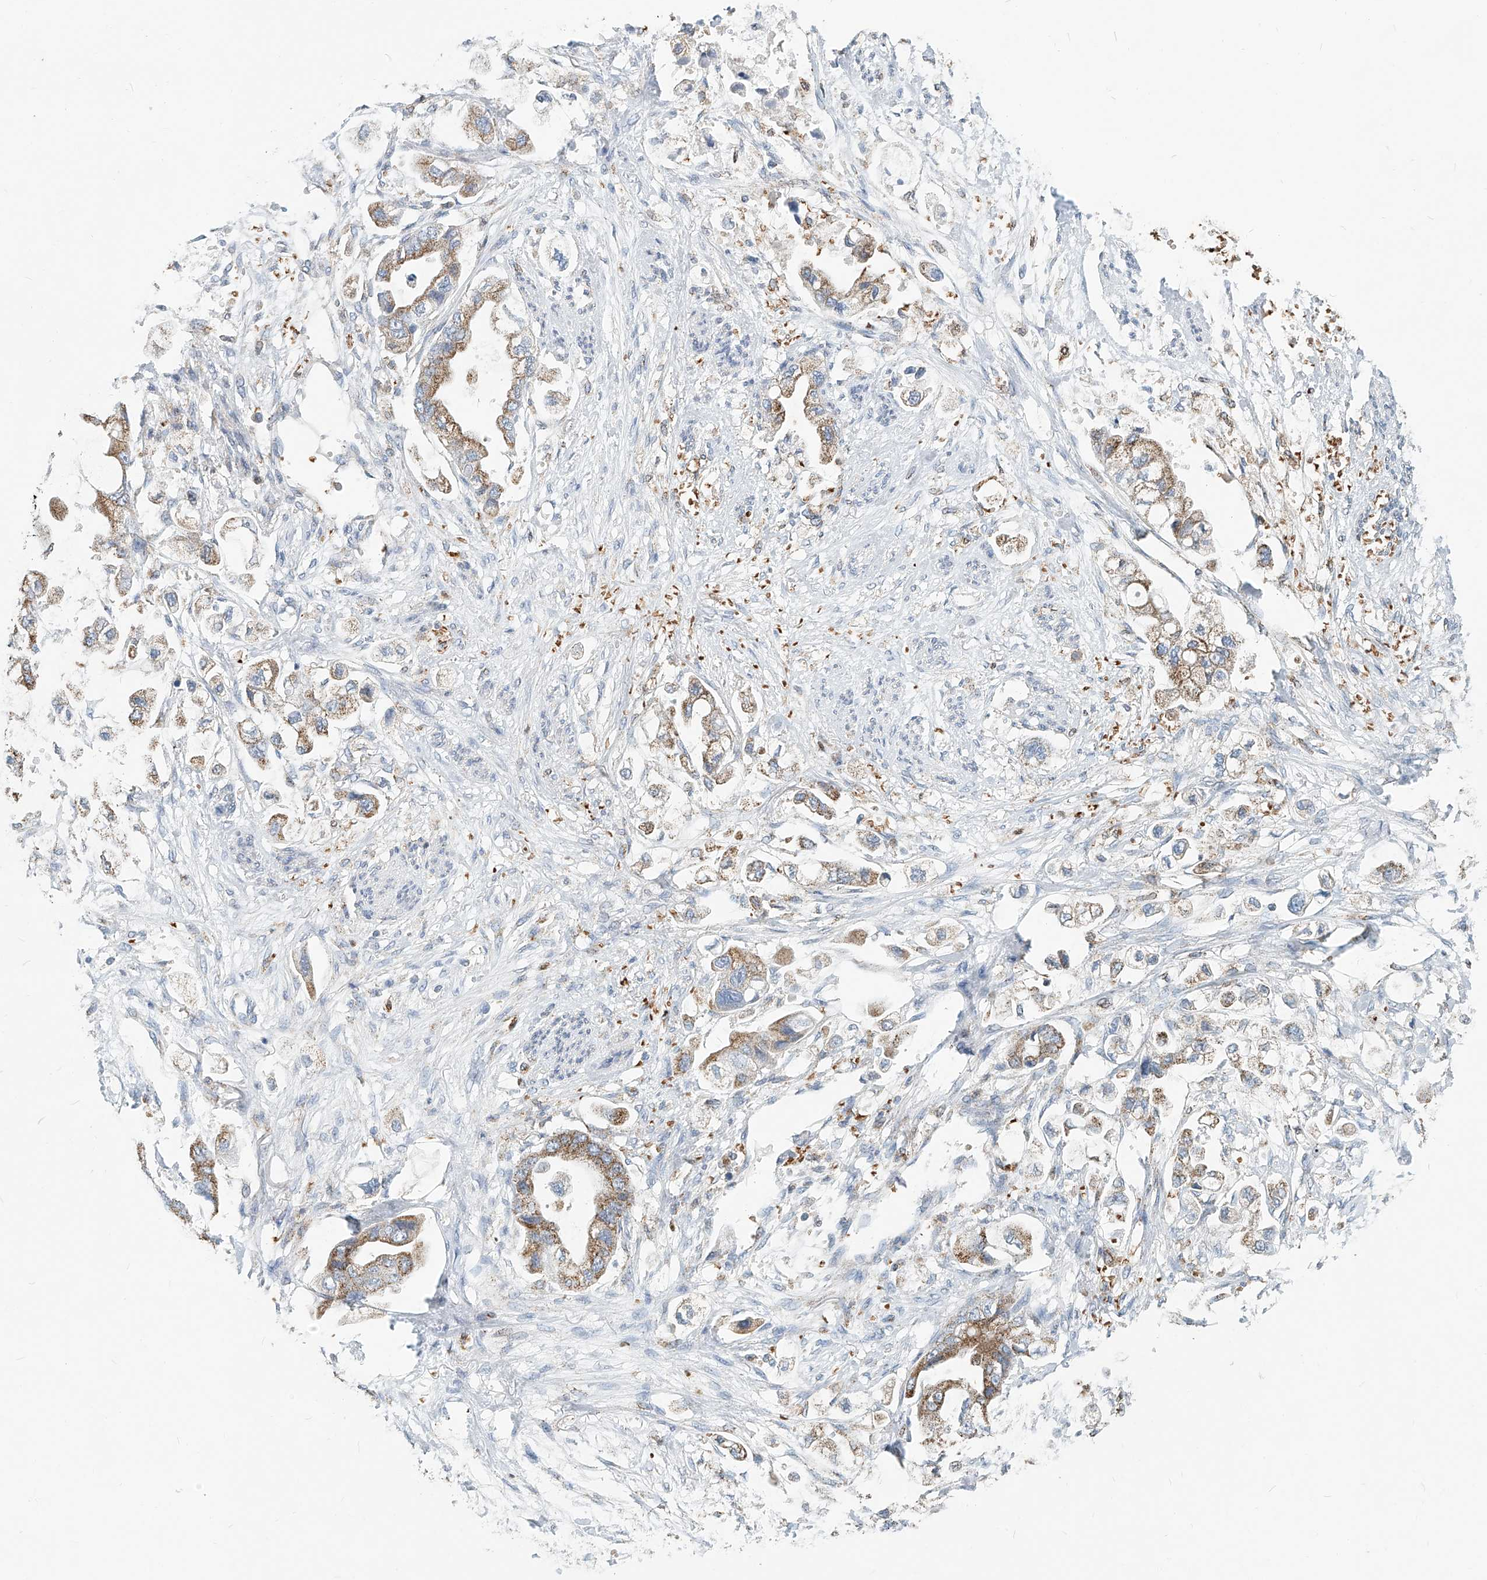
{"staining": {"intensity": "moderate", "quantity": ">75%", "location": "cytoplasmic/membranous"}, "tissue": "stomach cancer", "cell_type": "Tumor cells", "image_type": "cancer", "snomed": [{"axis": "morphology", "description": "Adenocarcinoma, NOS"}, {"axis": "topography", "description": "Stomach"}], "caption": "This is a micrograph of IHC staining of stomach cancer, which shows moderate expression in the cytoplasmic/membranous of tumor cells.", "gene": "PTPRA", "patient": {"sex": "male", "age": 62}}